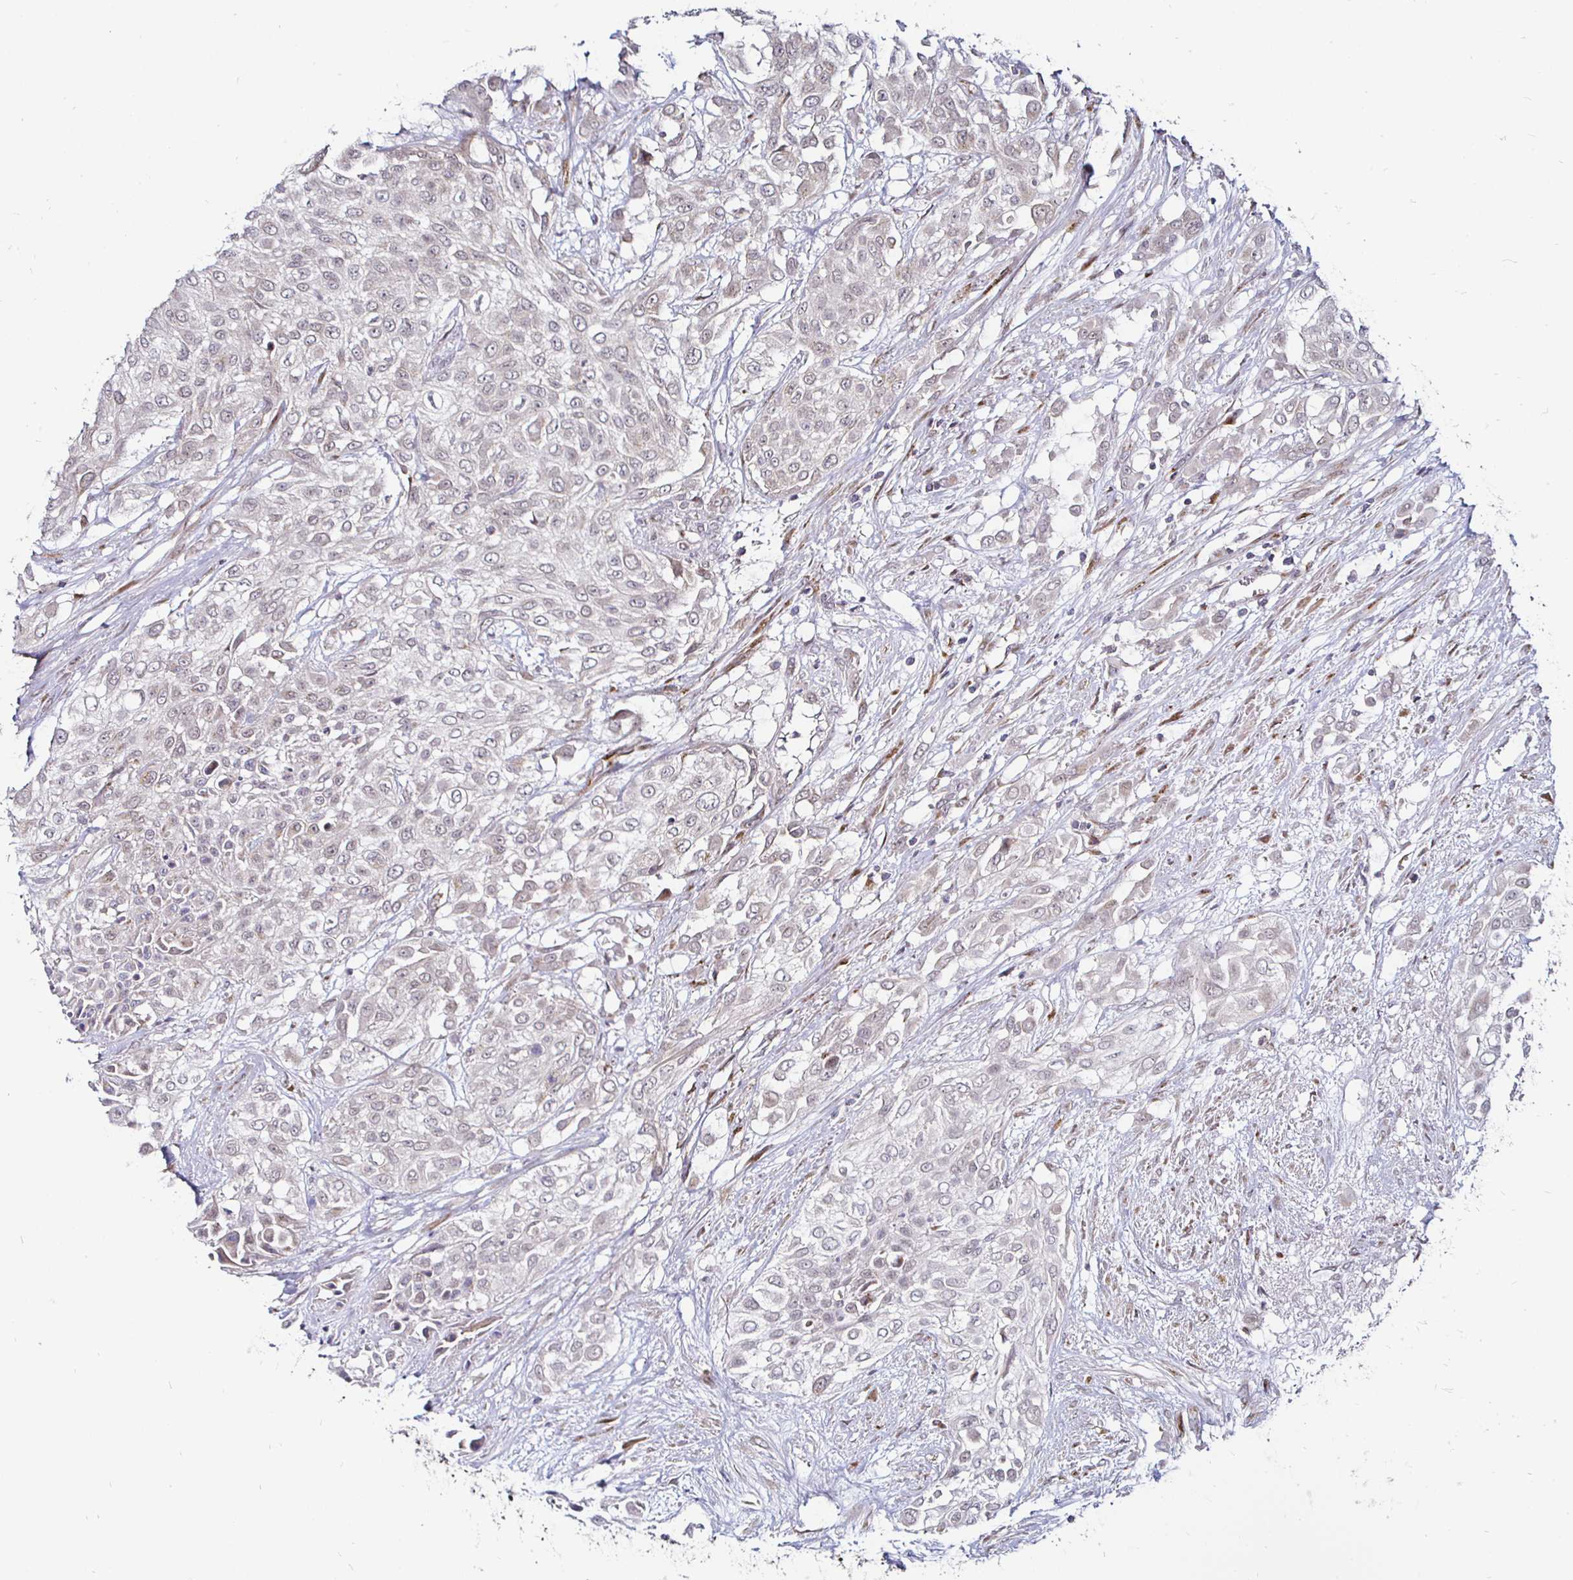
{"staining": {"intensity": "weak", "quantity": "25%-75%", "location": "cytoplasmic/membranous"}, "tissue": "urothelial cancer", "cell_type": "Tumor cells", "image_type": "cancer", "snomed": [{"axis": "morphology", "description": "Urothelial carcinoma, High grade"}, {"axis": "topography", "description": "Urinary bladder"}], "caption": "Immunohistochemistry (IHC) (DAB (3,3'-diaminobenzidine)) staining of high-grade urothelial carcinoma shows weak cytoplasmic/membranous protein positivity in approximately 25%-75% of tumor cells. The staining was performed using DAB (3,3'-diaminobenzidine), with brown indicating positive protein expression. Nuclei are stained blue with hematoxylin.", "gene": "ATG3", "patient": {"sex": "male", "age": 57}}